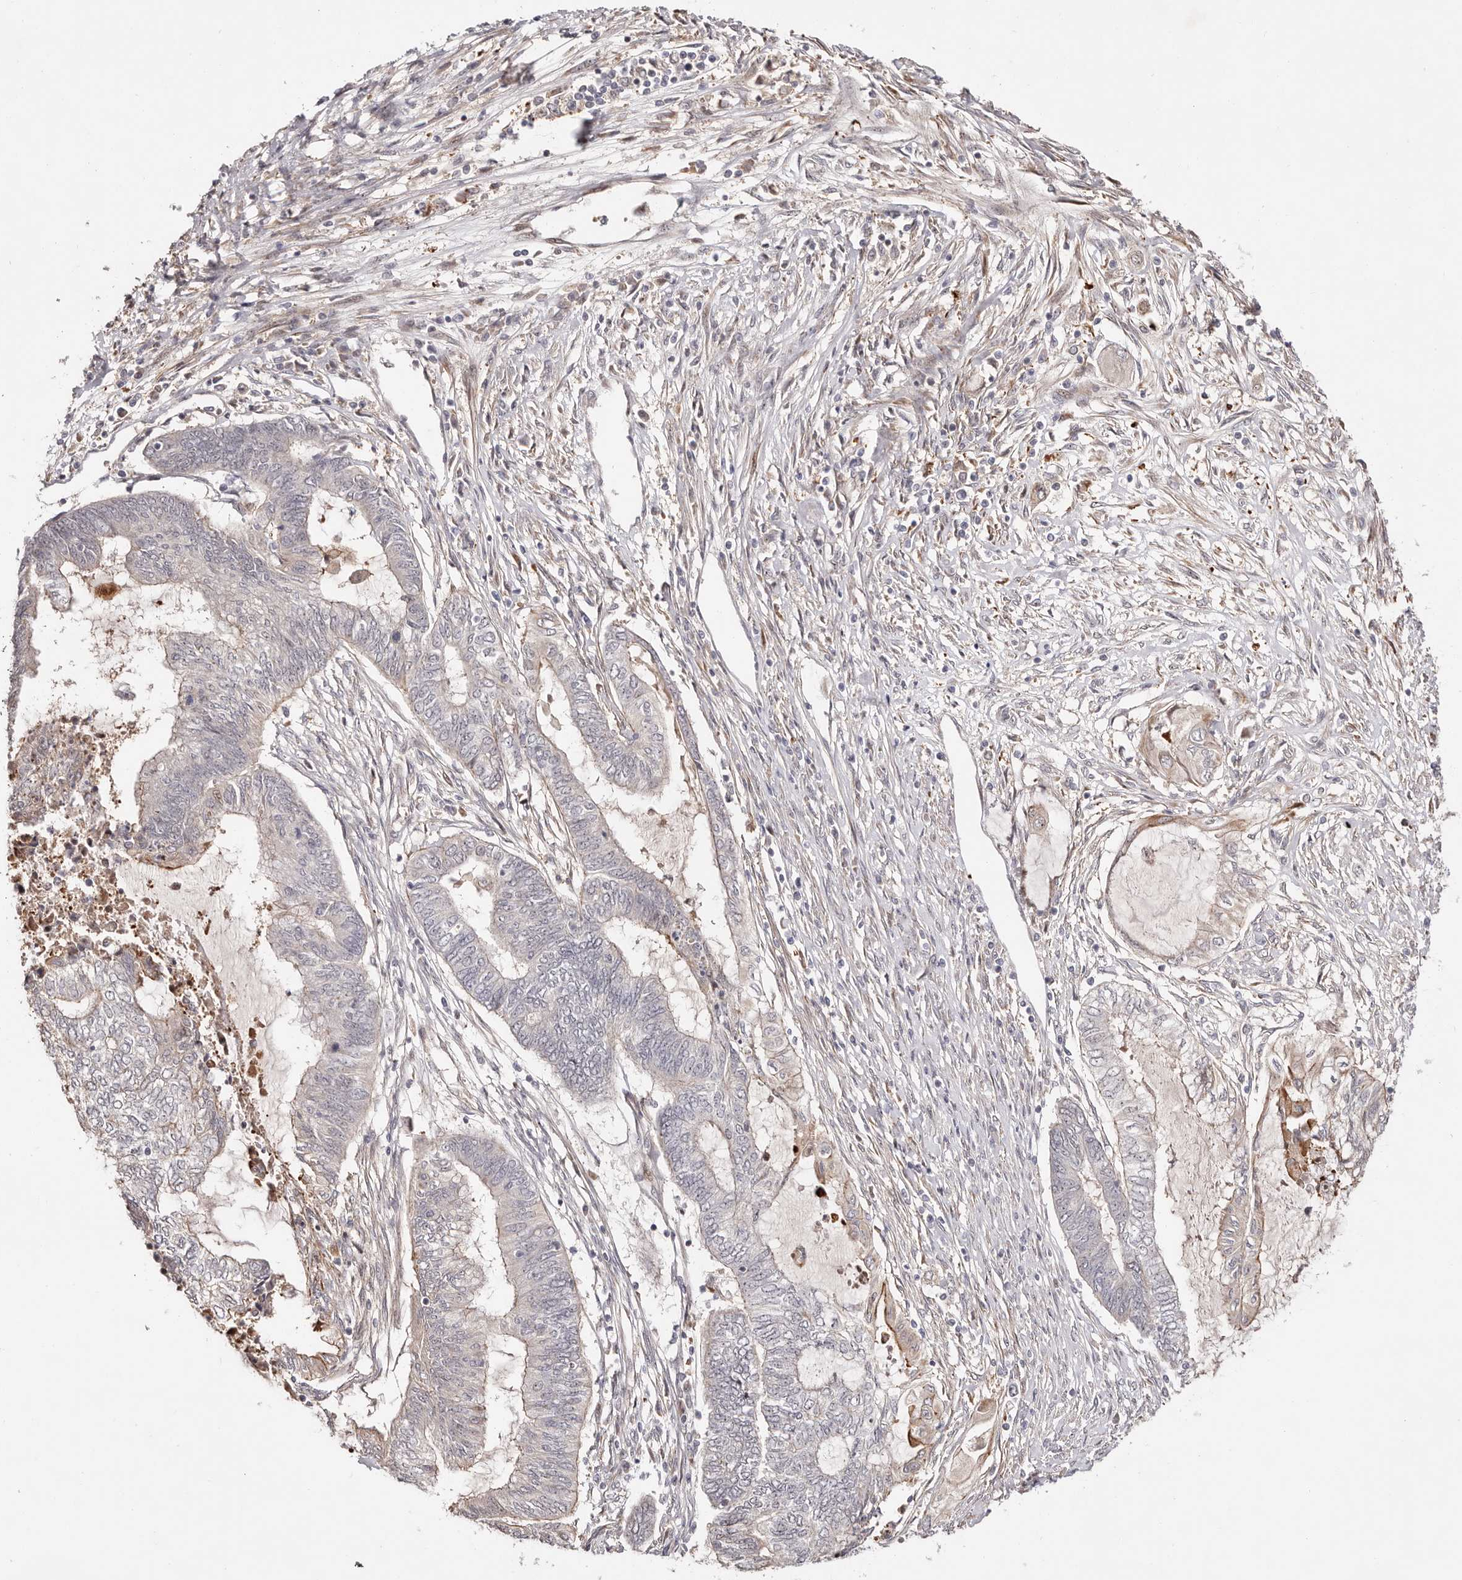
{"staining": {"intensity": "negative", "quantity": "none", "location": "none"}, "tissue": "endometrial cancer", "cell_type": "Tumor cells", "image_type": "cancer", "snomed": [{"axis": "morphology", "description": "Adenocarcinoma, NOS"}, {"axis": "topography", "description": "Uterus"}, {"axis": "topography", "description": "Endometrium"}], "caption": "Tumor cells show no significant protein positivity in endometrial cancer (adenocarcinoma).", "gene": "ODF2L", "patient": {"sex": "female", "age": 70}}